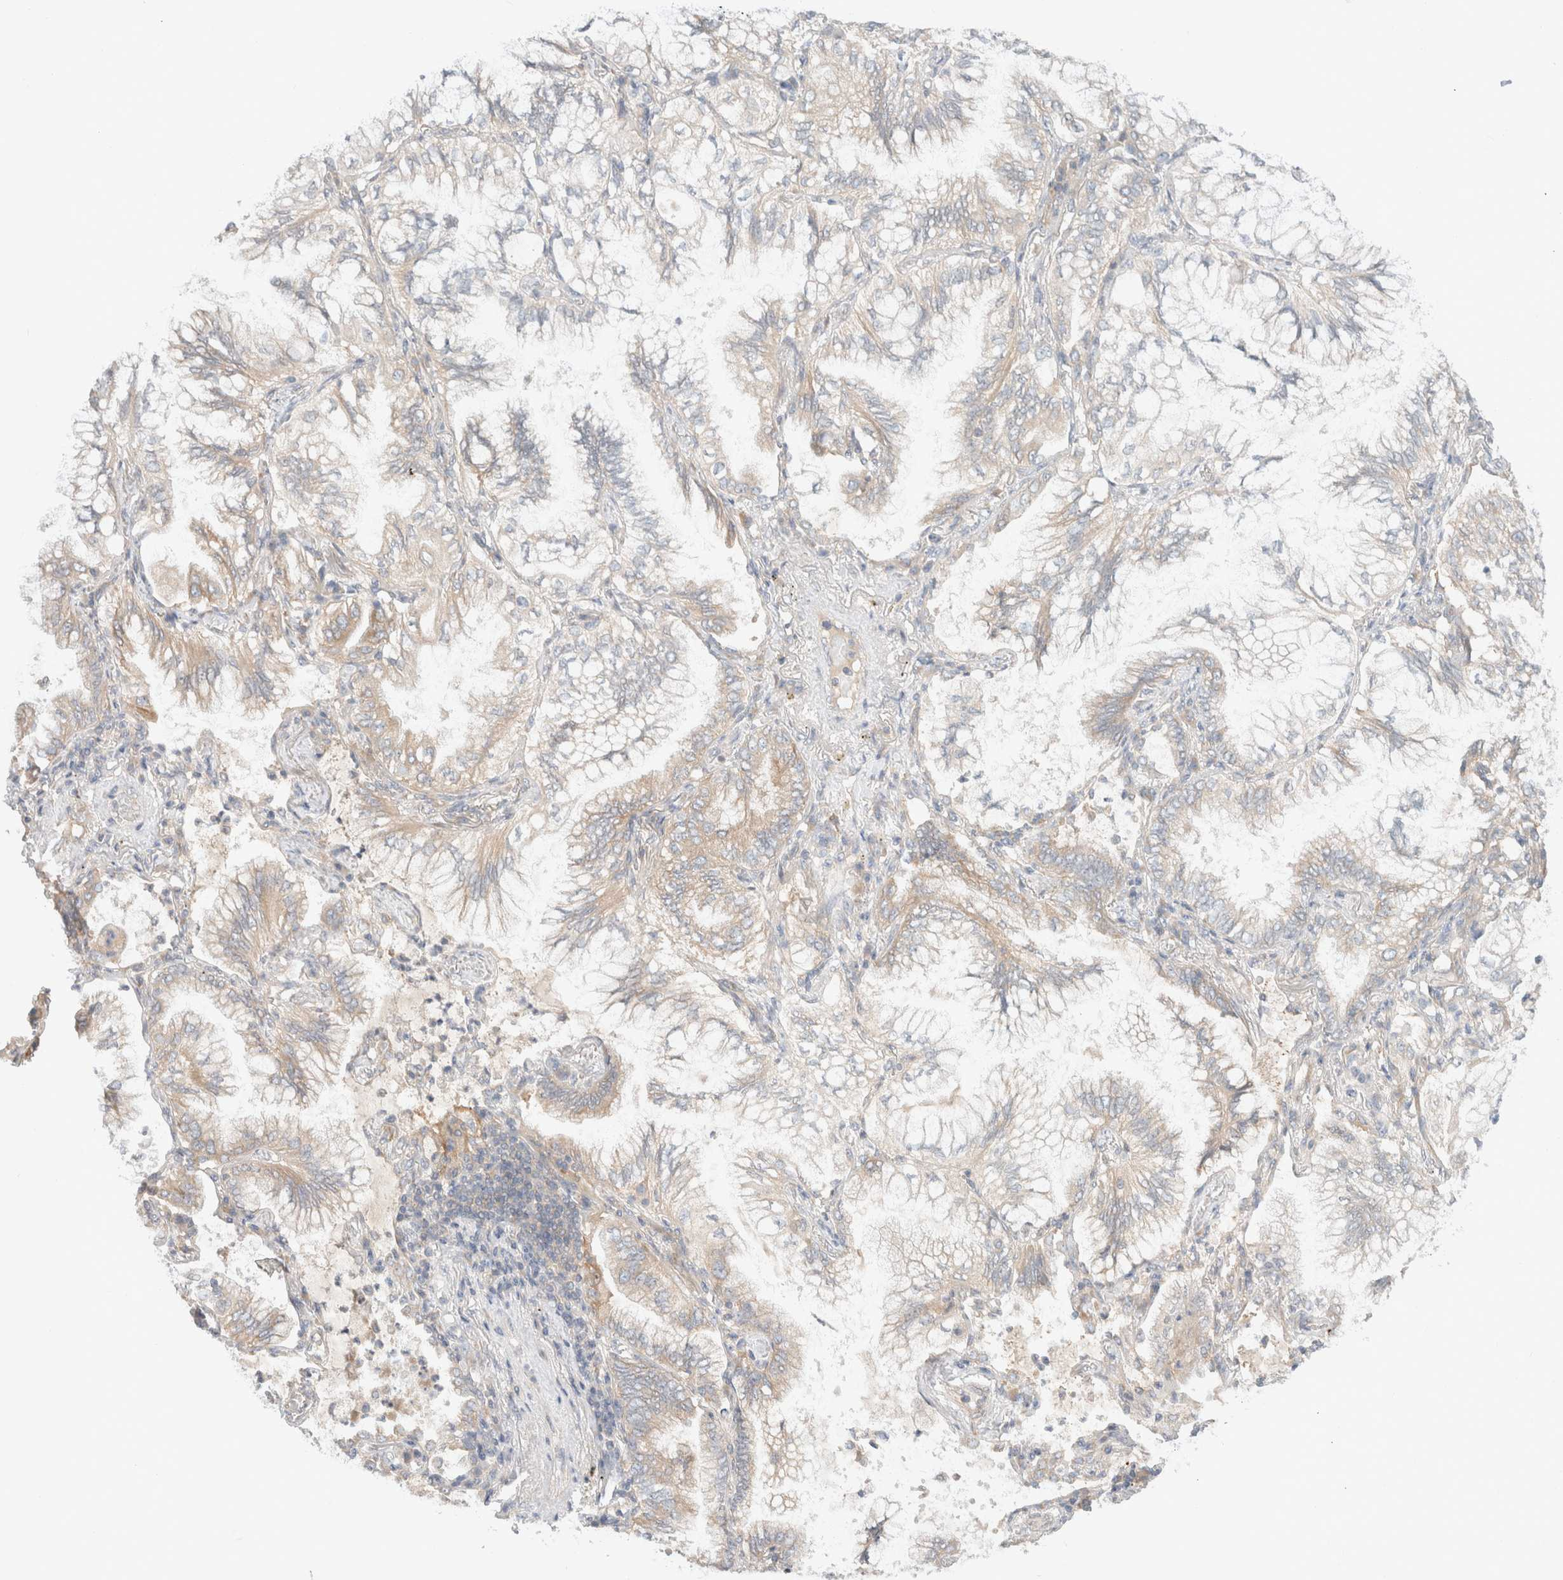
{"staining": {"intensity": "weak", "quantity": "<25%", "location": "cytoplasmic/membranous"}, "tissue": "lung cancer", "cell_type": "Tumor cells", "image_type": "cancer", "snomed": [{"axis": "morphology", "description": "Adenocarcinoma, NOS"}, {"axis": "topography", "description": "Lung"}], "caption": "Immunohistochemistry of human lung cancer (adenocarcinoma) demonstrates no staining in tumor cells. Nuclei are stained in blue.", "gene": "MARK3", "patient": {"sex": "female", "age": 70}}